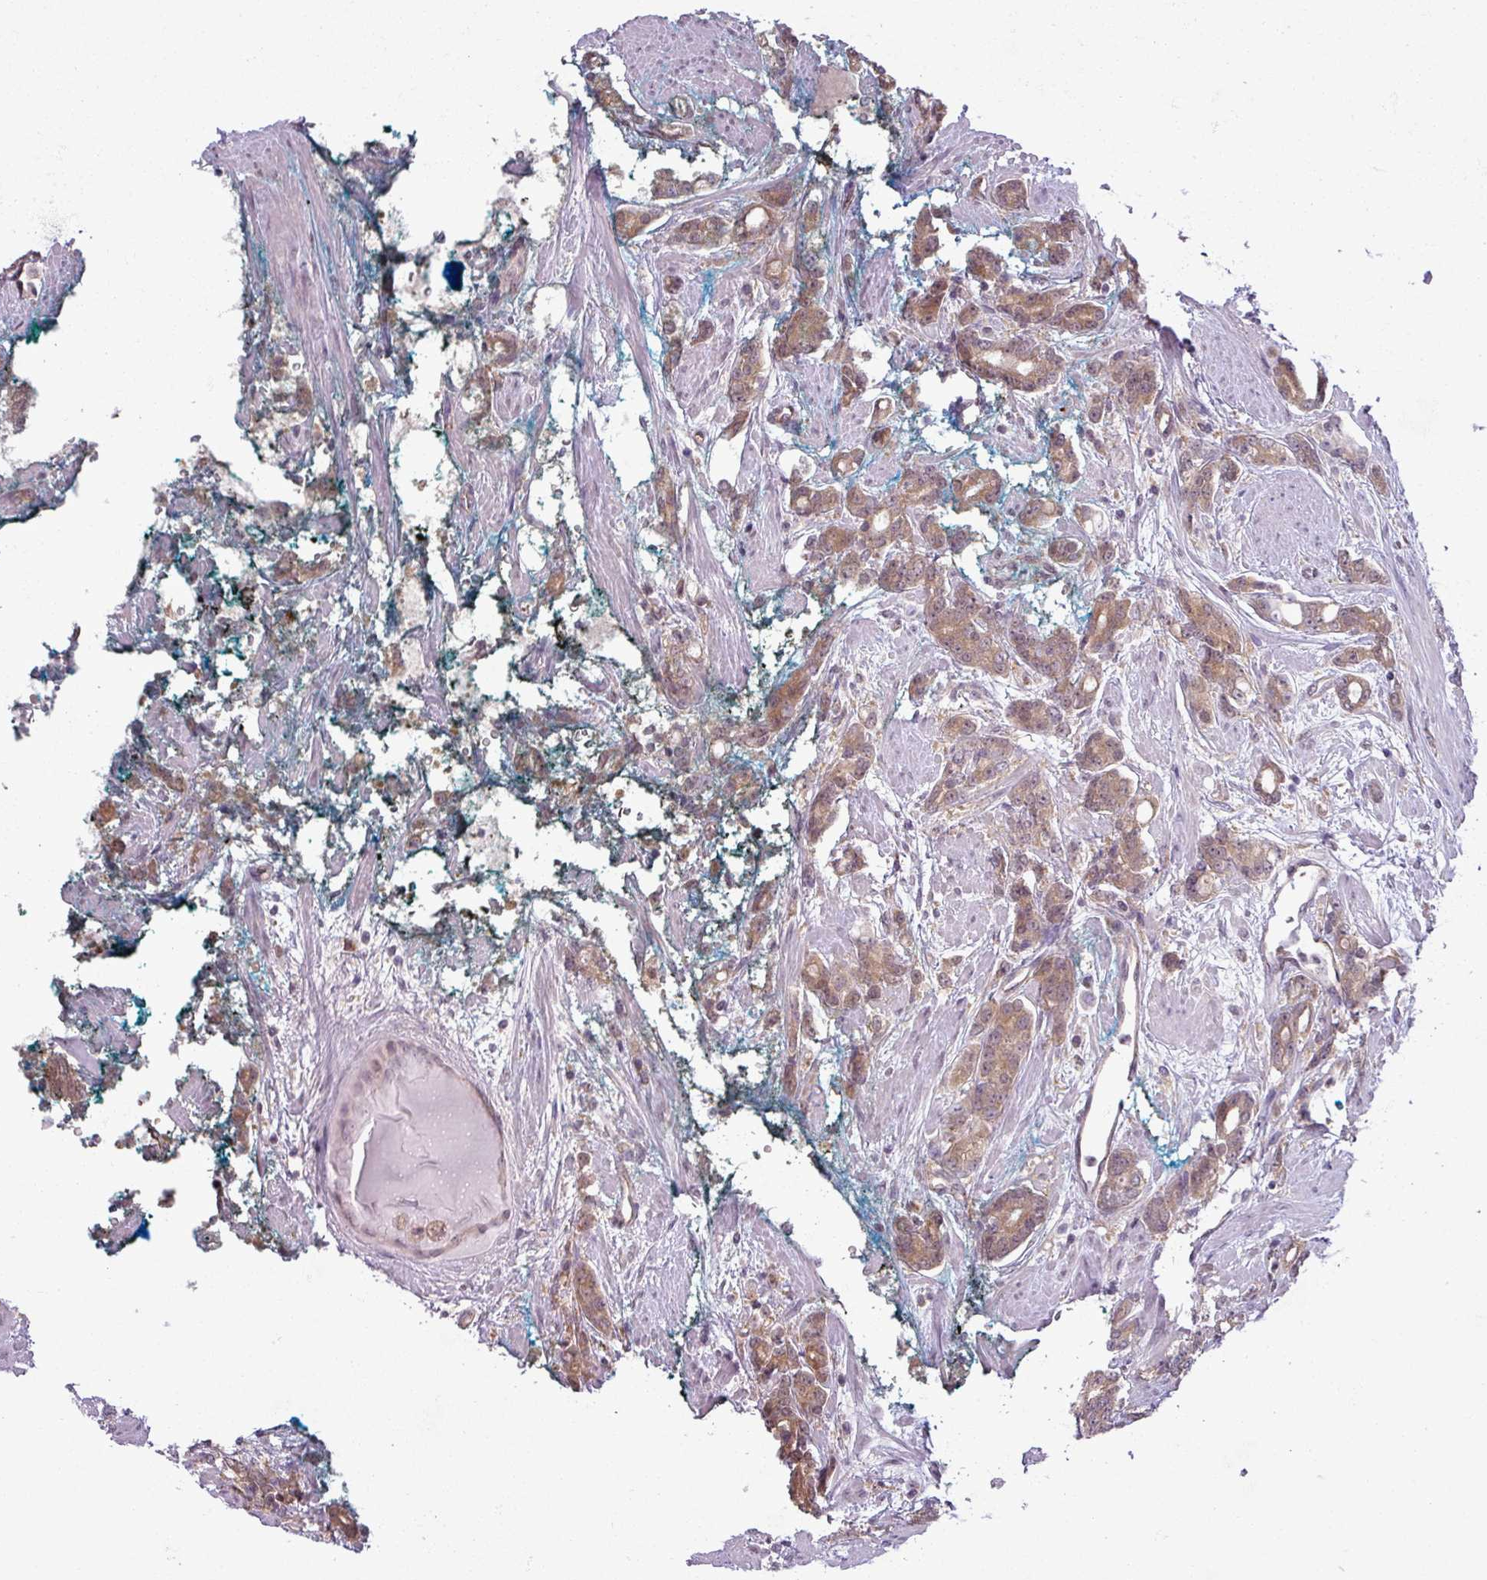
{"staining": {"intensity": "moderate", "quantity": ">75%", "location": "cytoplasmic/membranous,nuclear"}, "tissue": "prostate cancer", "cell_type": "Tumor cells", "image_type": "cancer", "snomed": [{"axis": "morphology", "description": "Adenocarcinoma, High grade"}, {"axis": "topography", "description": "Prostate"}], "caption": "This is a micrograph of immunohistochemistry (IHC) staining of prostate adenocarcinoma (high-grade), which shows moderate expression in the cytoplasmic/membranous and nuclear of tumor cells.", "gene": "CCDC144A", "patient": {"sex": "male", "age": 62}}